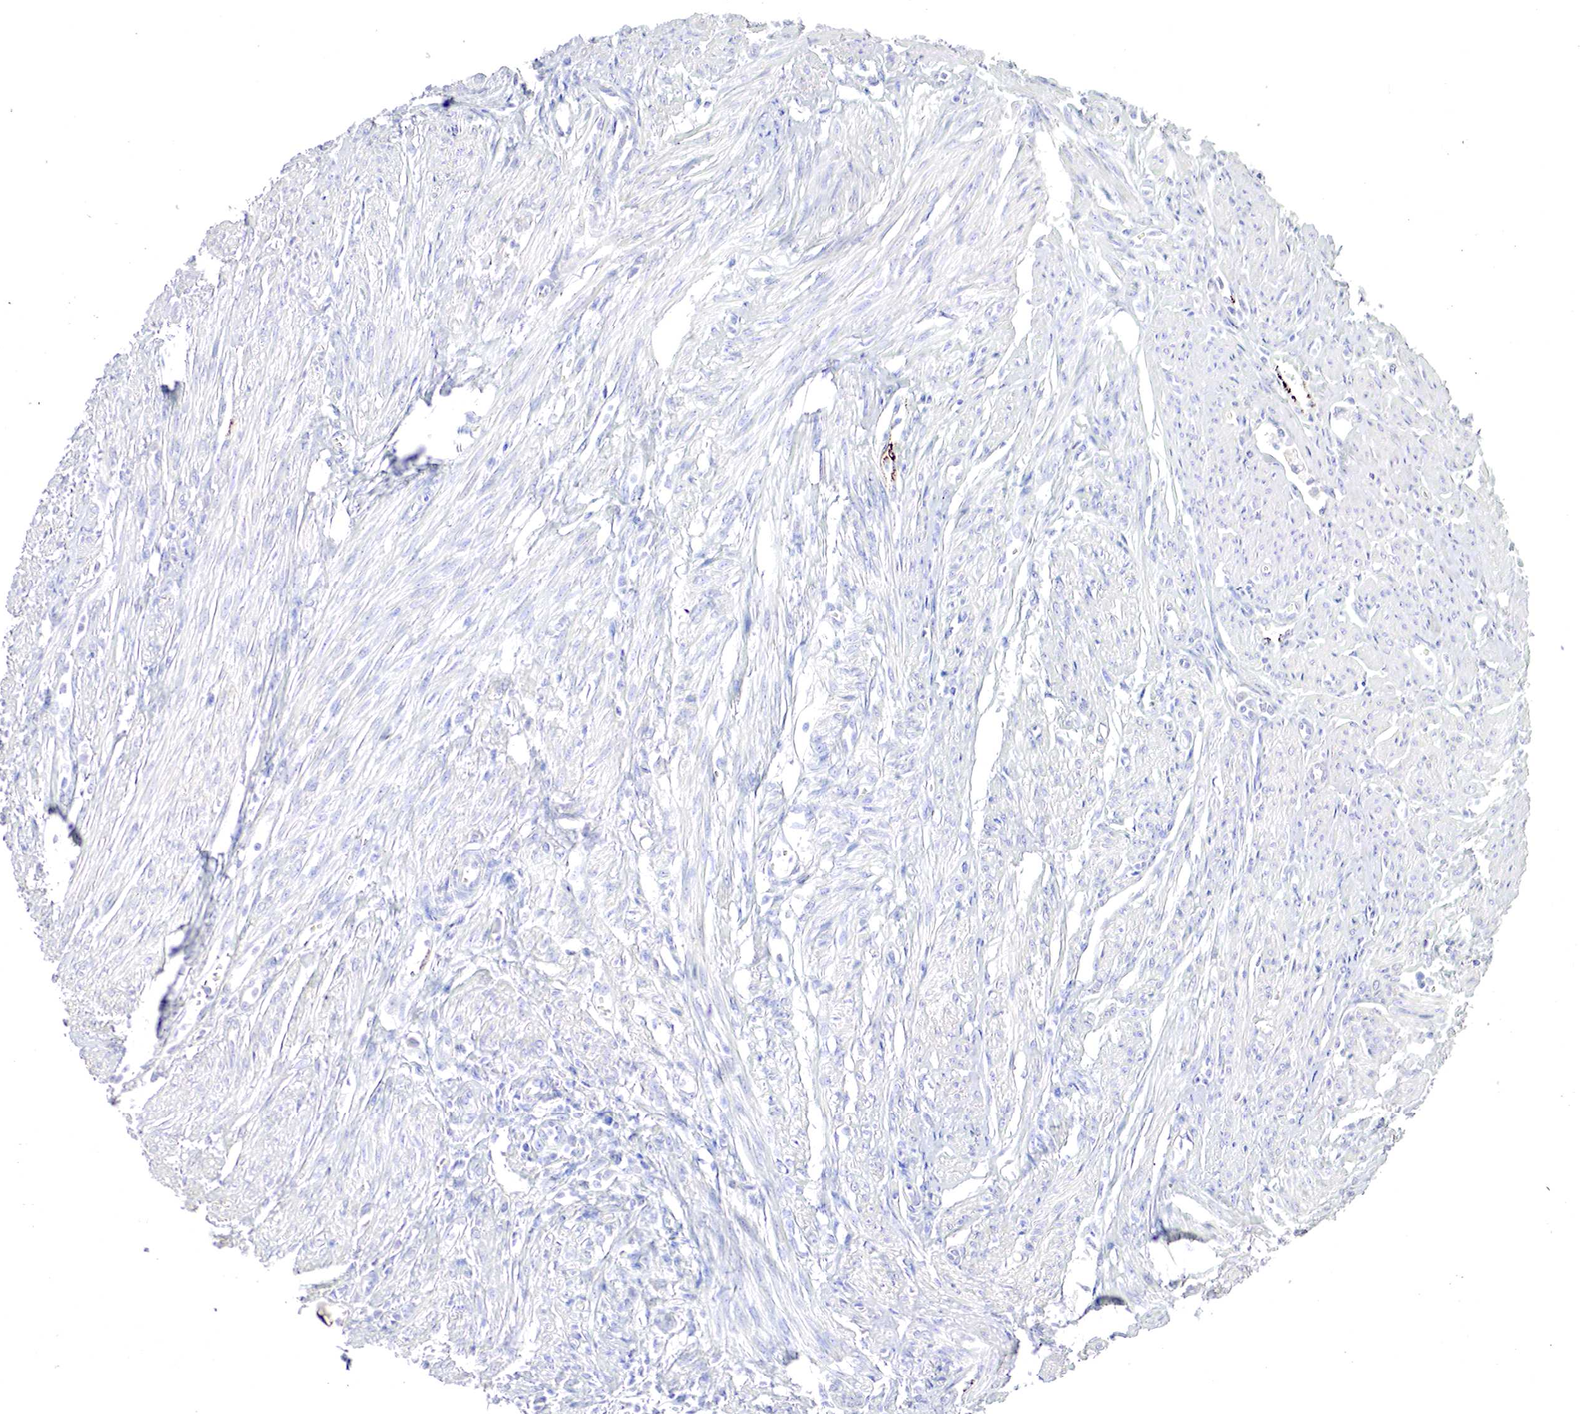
{"staining": {"intensity": "negative", "quantity": "none", "location": "none"}, "tissue": "endometrial cancer", "cell_type": "Tumor cells", "image_type": "cancer", "snomed": [{"axis": "morphology", "description": "Adenocarcinoma, NOS"}, {"axis": "topography", "description": "Endometrium"}], "caption": "Tumor cells show no significant staining in endometrial cancer (adenocarcinoma).", "gene": "OTC", "patient": {"sex": "female", "age": 75}}